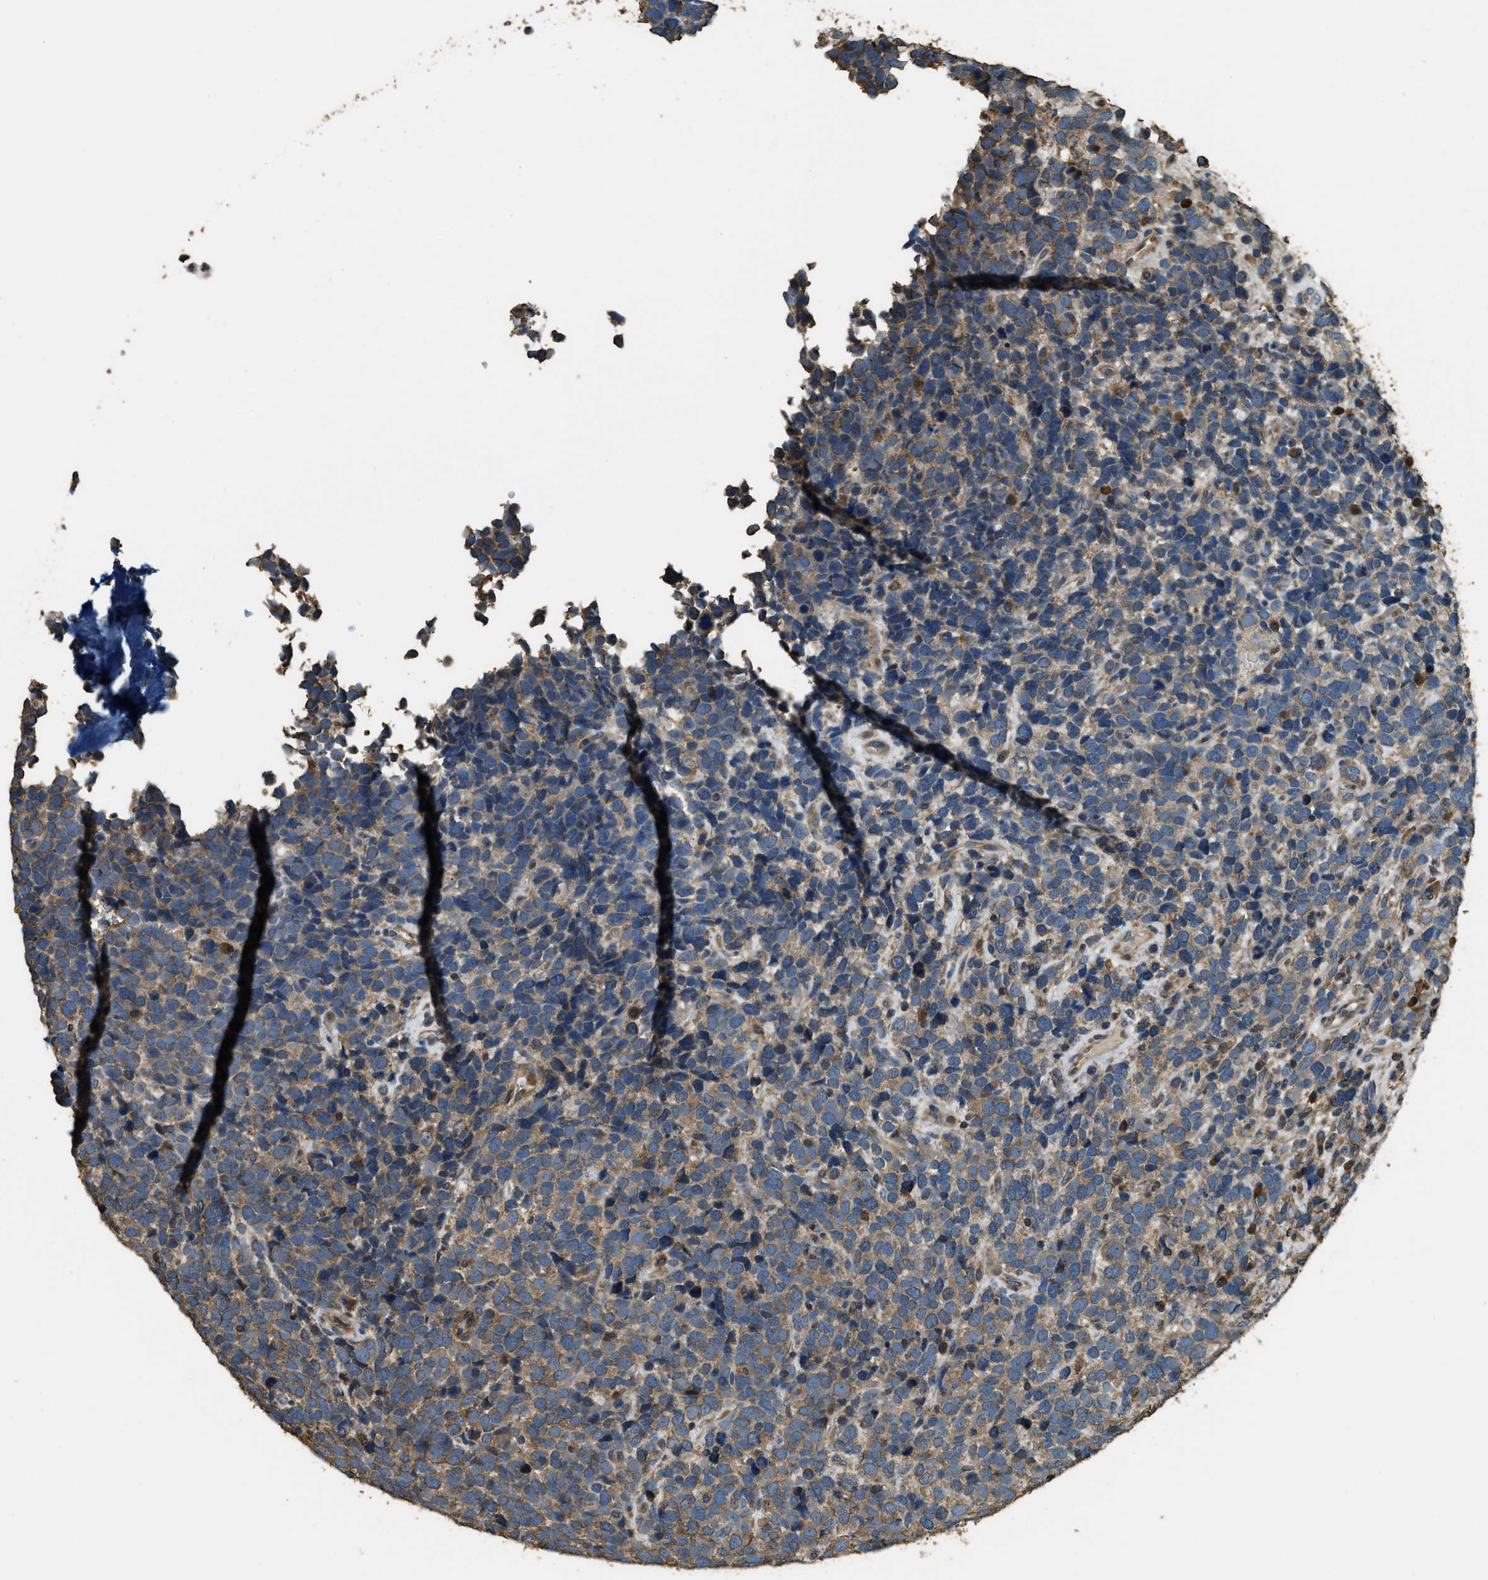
{"staining": {"intensity": "moderate", "quantity": ">75%", "location": "cytoplasmic/membranous"}, "tissue": "urothelial cancer", "cell_type": "Tumor cells", "image_type": "cancer", "snomed": [{"axis": "morphology", "description": "Urothelial carcinoma, High grade"}, {"axis": "topography", "description": "Urinary bladder"}], "caption": "Immunohistochemical staining of urothelial cancer reveals medium levels of moderate cytoplasmic/membranous protein positivity in about >75% of tumor cells.", "gene": "ERGIC1", "patient": {"sex": "female", "age": 82}}